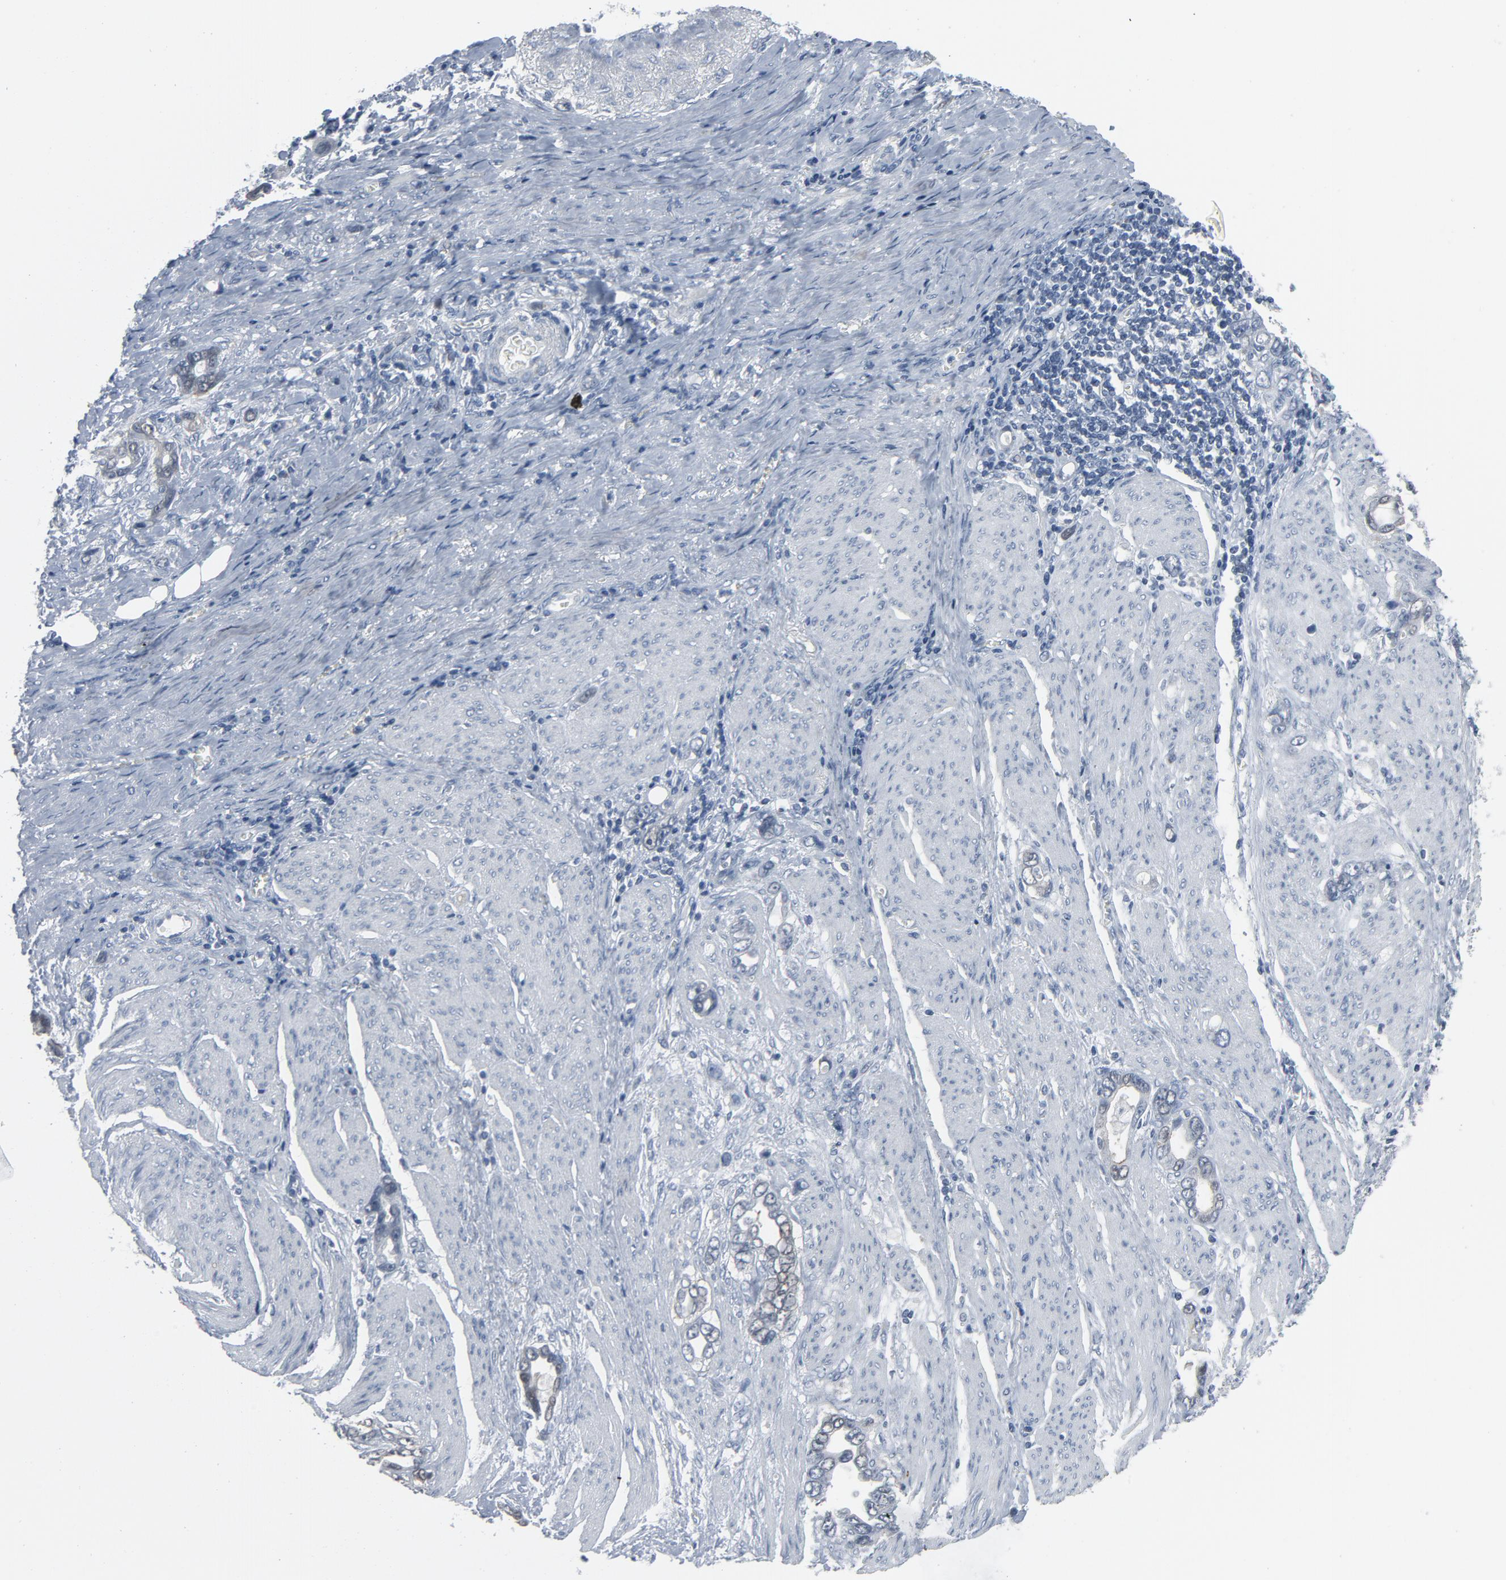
{"staining": {"intensity": "negative", "quantity": "none", "location": "none"}, "tissue": "stomach cancer", "cell_type": "Tumor cells", "image_type": "cancer", "snomed": [{"axis": "morphology", "description": "Adenocarcinoma, NOS"}, {"axis": "topography", "description": "Stomach"}], "caption": "A micrograph of human stomach cancer is negative for staining in tumor cells.", "gene": "GPX2", "patient": {"sex": "male", "age": 78}}